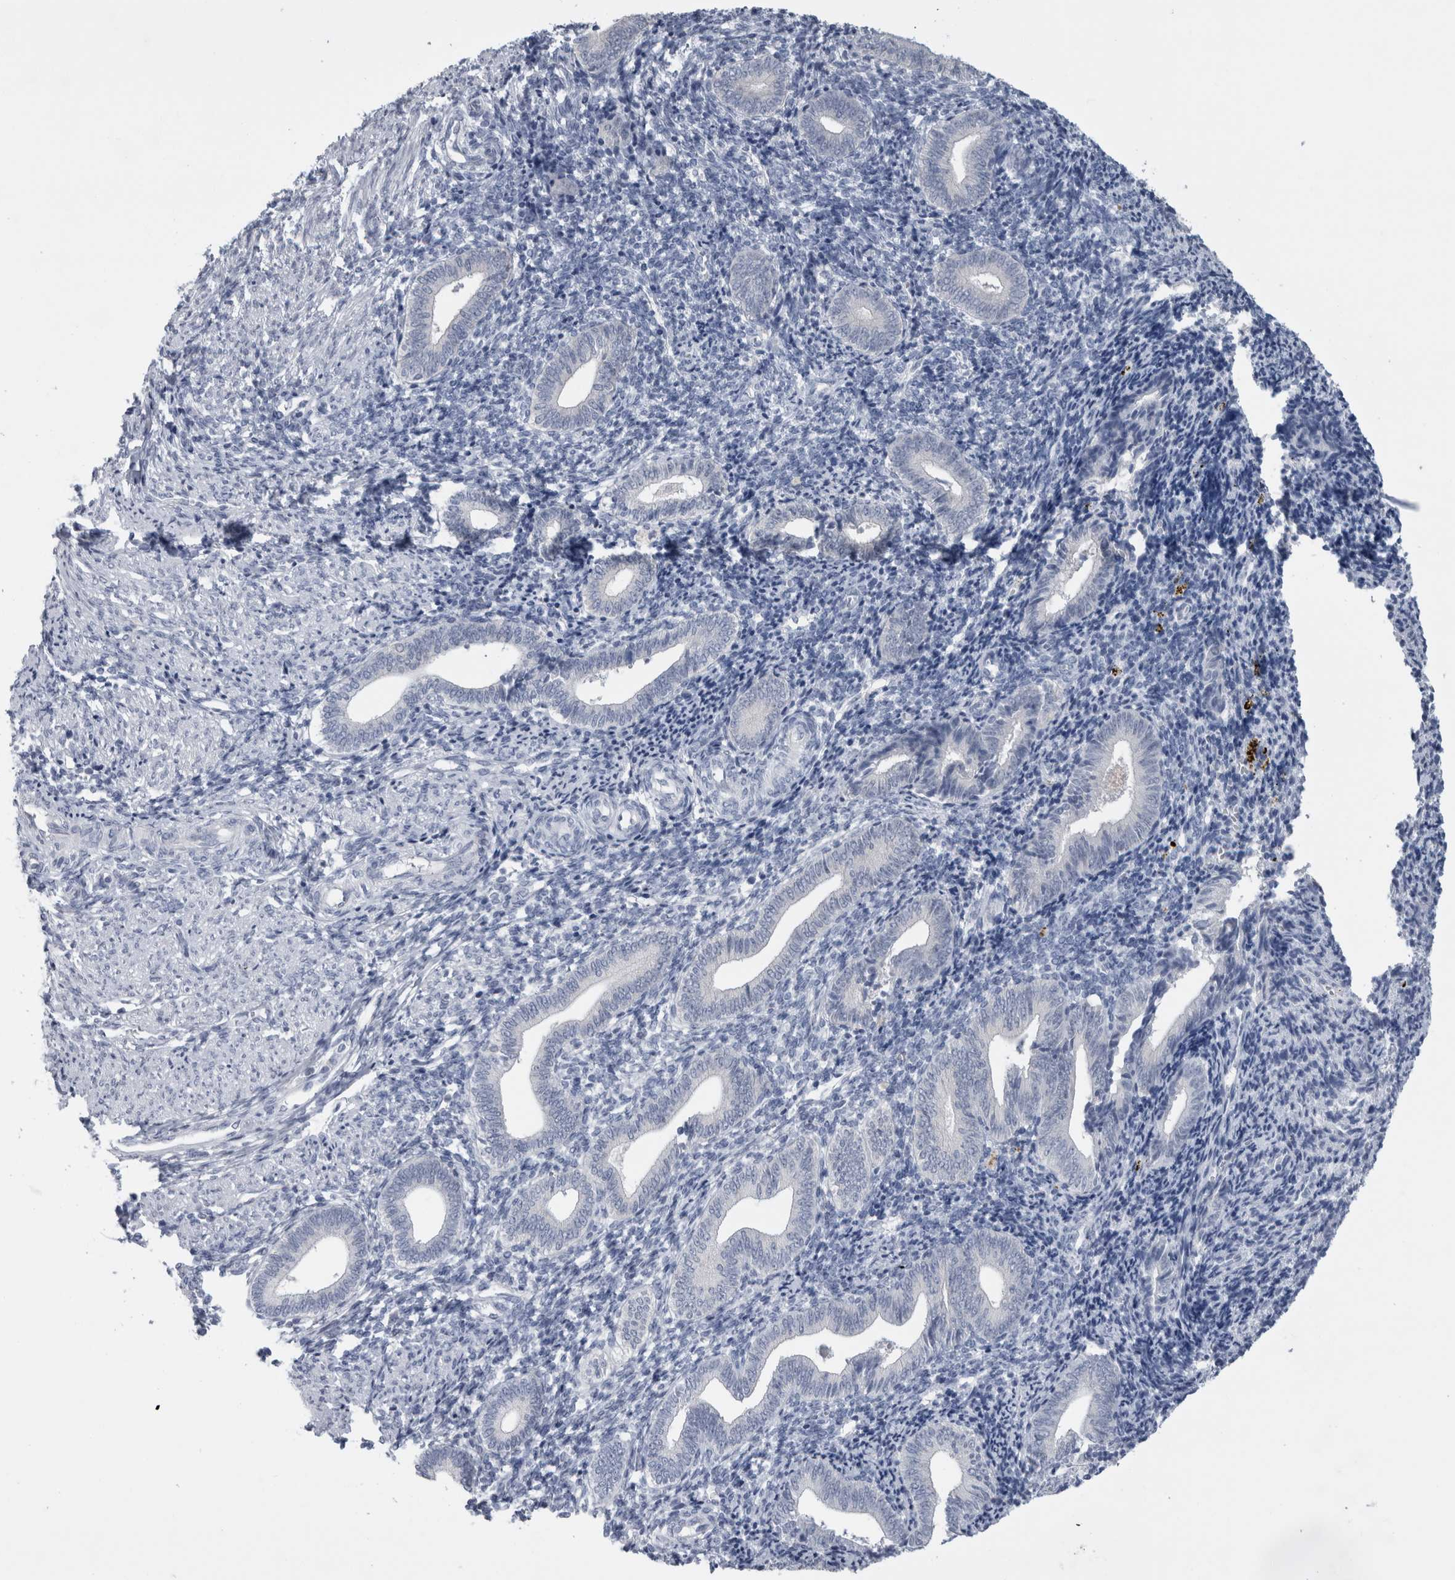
{"staining": {"intensity": "negative", "quantity": "none", "location": "none"}, "tissue": "endometrium", "cell_type": "Cells in endometrial stroma", "image_type": "normal", "snomed": [{"axis": "morphology", "description": "Normal tissue, NOS"}, {"axis": "topography", "description": "Uterus"}, {"axis": "topography", "description": "Endometrium"}], "caption": "Immunohistochemistry photomicrograph of benign endometrium stained for a protein (brown), which exhibits no expression in cells in endometrial stroma.", "gene": "ADAM2", "patient": {"sex": "female", "age": 33}}